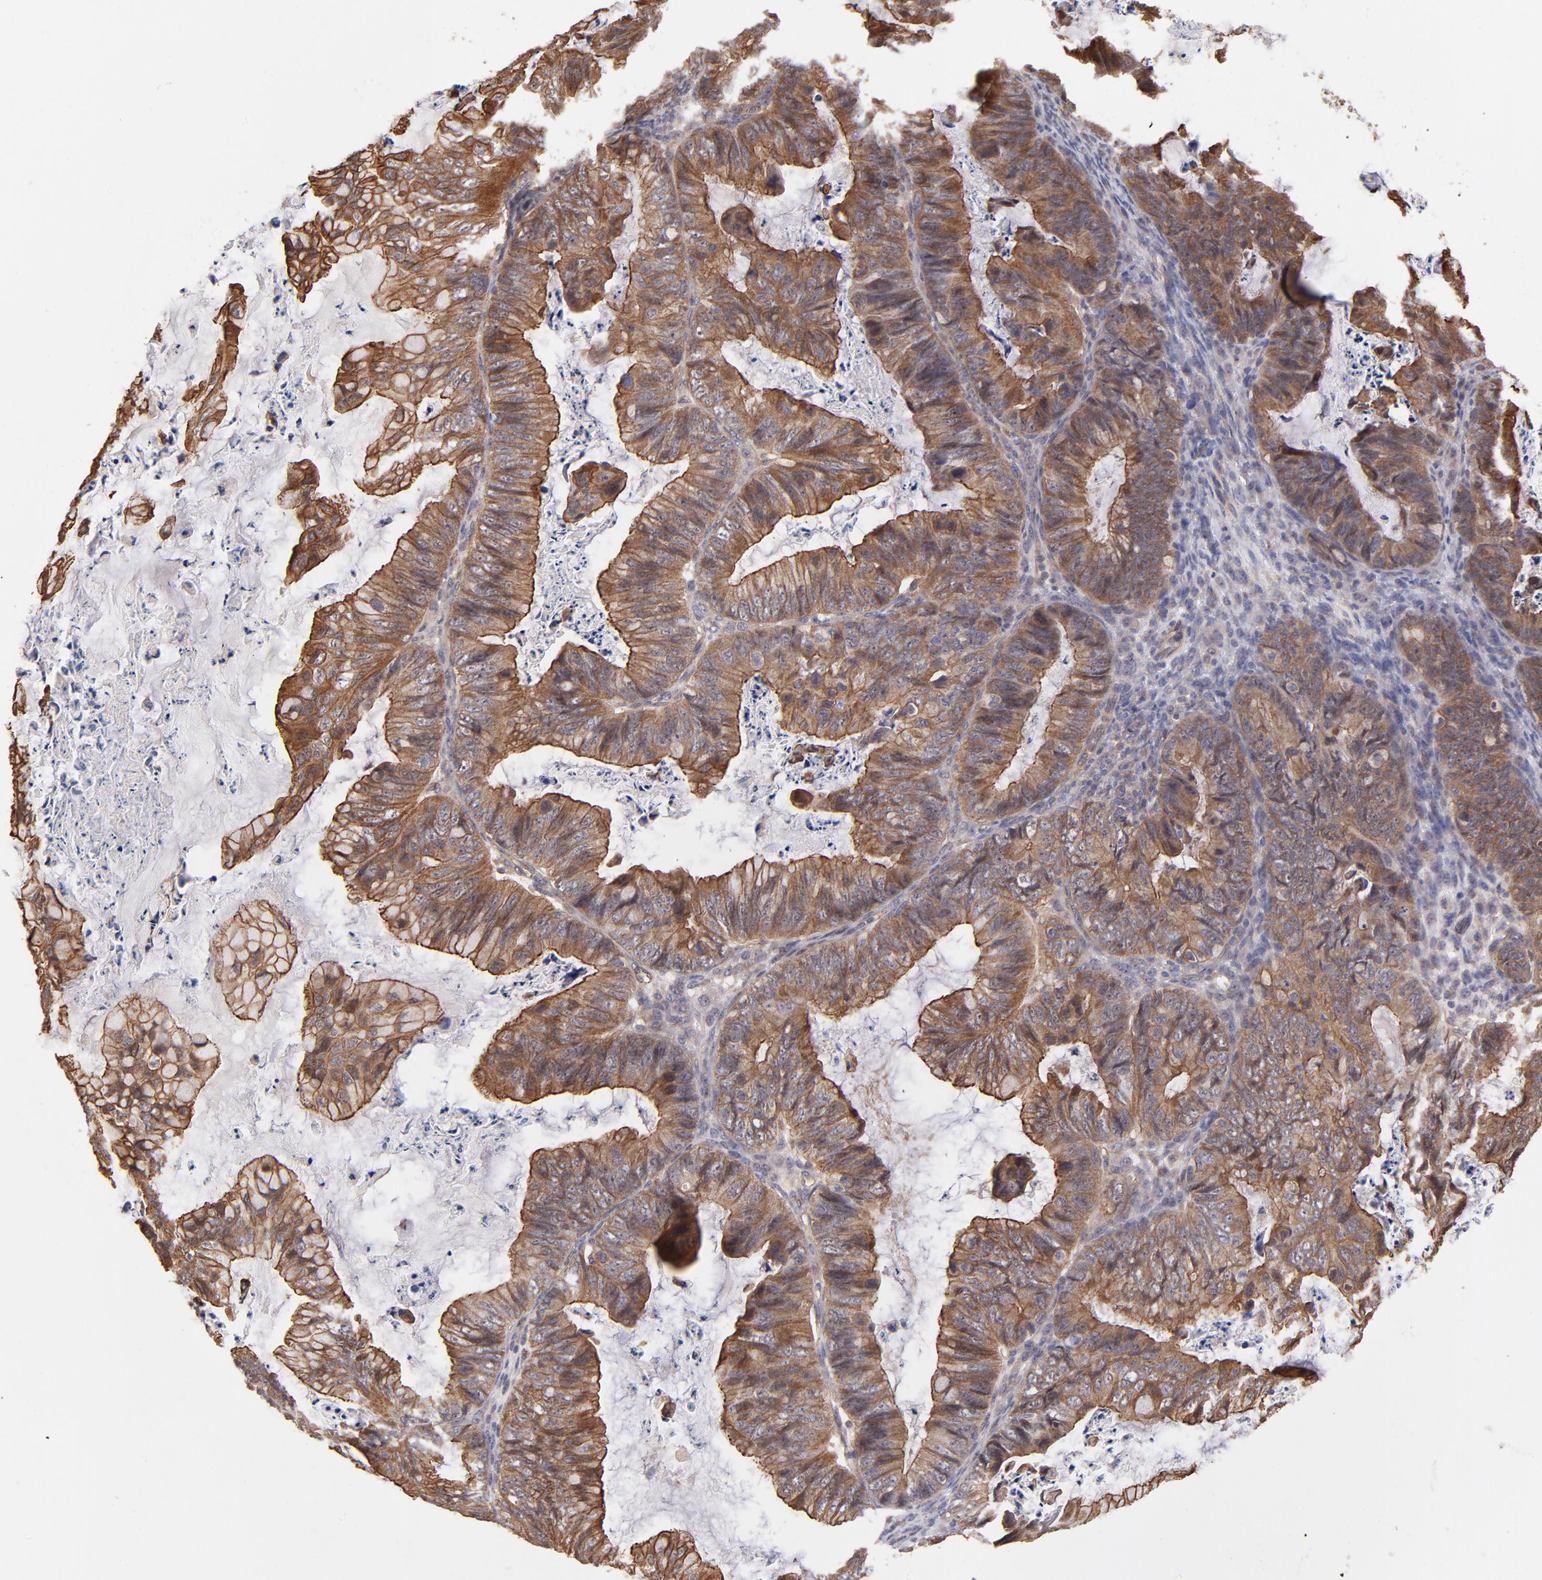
{"staining": {"intensity": "strong", "quantity": ">75%", "location": "cytoplasmic/membranous"}, "tissue": "ovarian cancer", "cell_type": "Tumor cells", "image_type": "cancer", "snomed": [{"axis": "morphology", "description": "Cystadenocarcinoma, mucinous, NOS"}, {"axis": "topography", "description": "Ovary"}], "caption": "Immunohistochemical staining of ovarian cancer (mucinous cystadenocarcinoma) displays high levels of strong cytoplasmic/membranous positivity in about >75% of tumor cells.", "gene": "STAP2", "patient": {"sex": "female", "age": 36}}